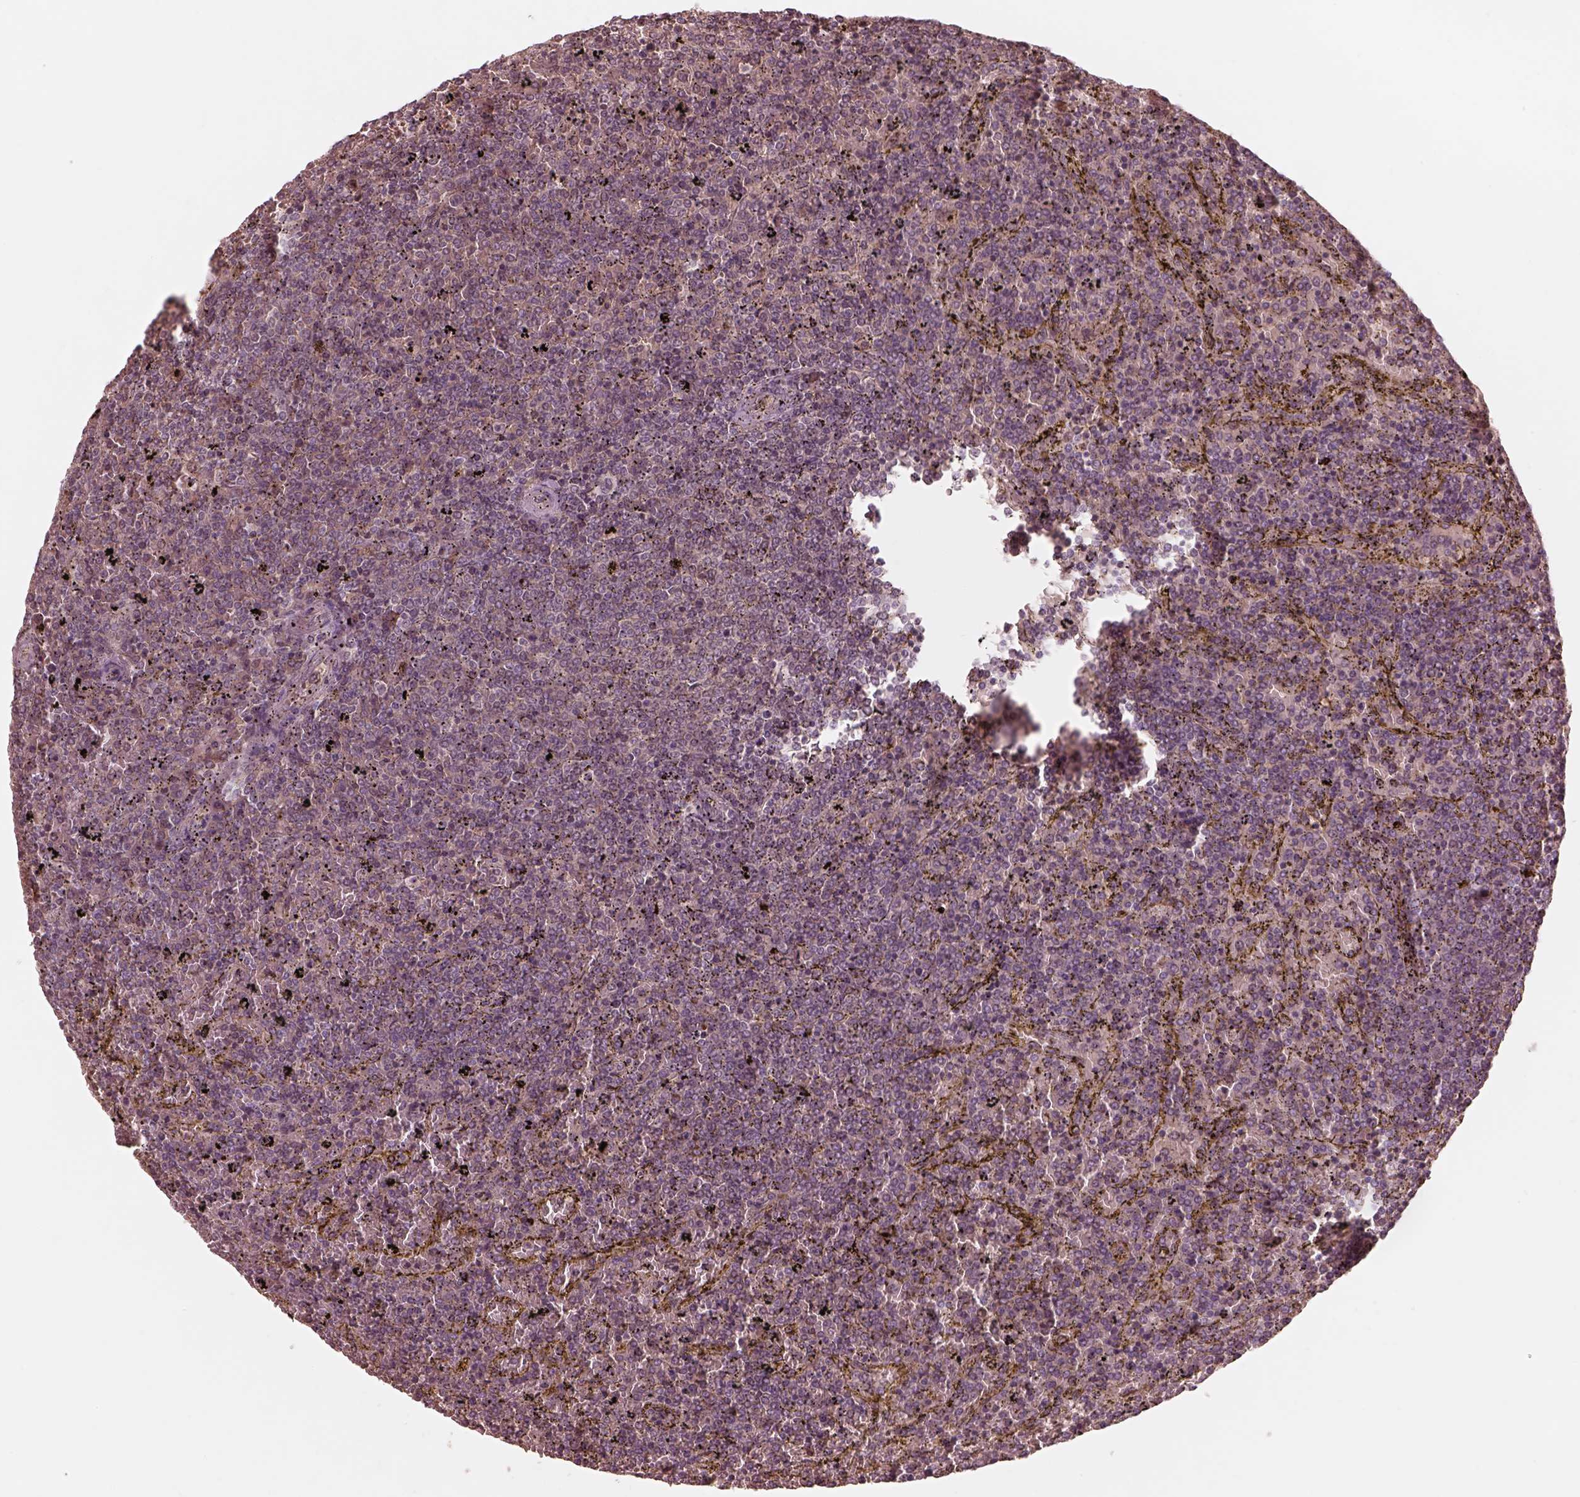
{"staining": {"intensity": "negative", "quantity": "none", "location": "none"}, "tissue": "lymphoma", "cell_type": "Tumor cells", "image_type": "cancer", "snomed": [{"axis": "morphology", "description": "Malignant lymphoma, non-Hodgkin's type, Low grade"}, {"axis": "topography", "description": "Spleen"}], "caption": "Immunohistochemistry (IHC) of malignant lymphoma, non-Hodgkin's type (low-grade) shows no expression in tumor cells.", "gene": "TF", "patient": {"sex": "female", "age": 77}}